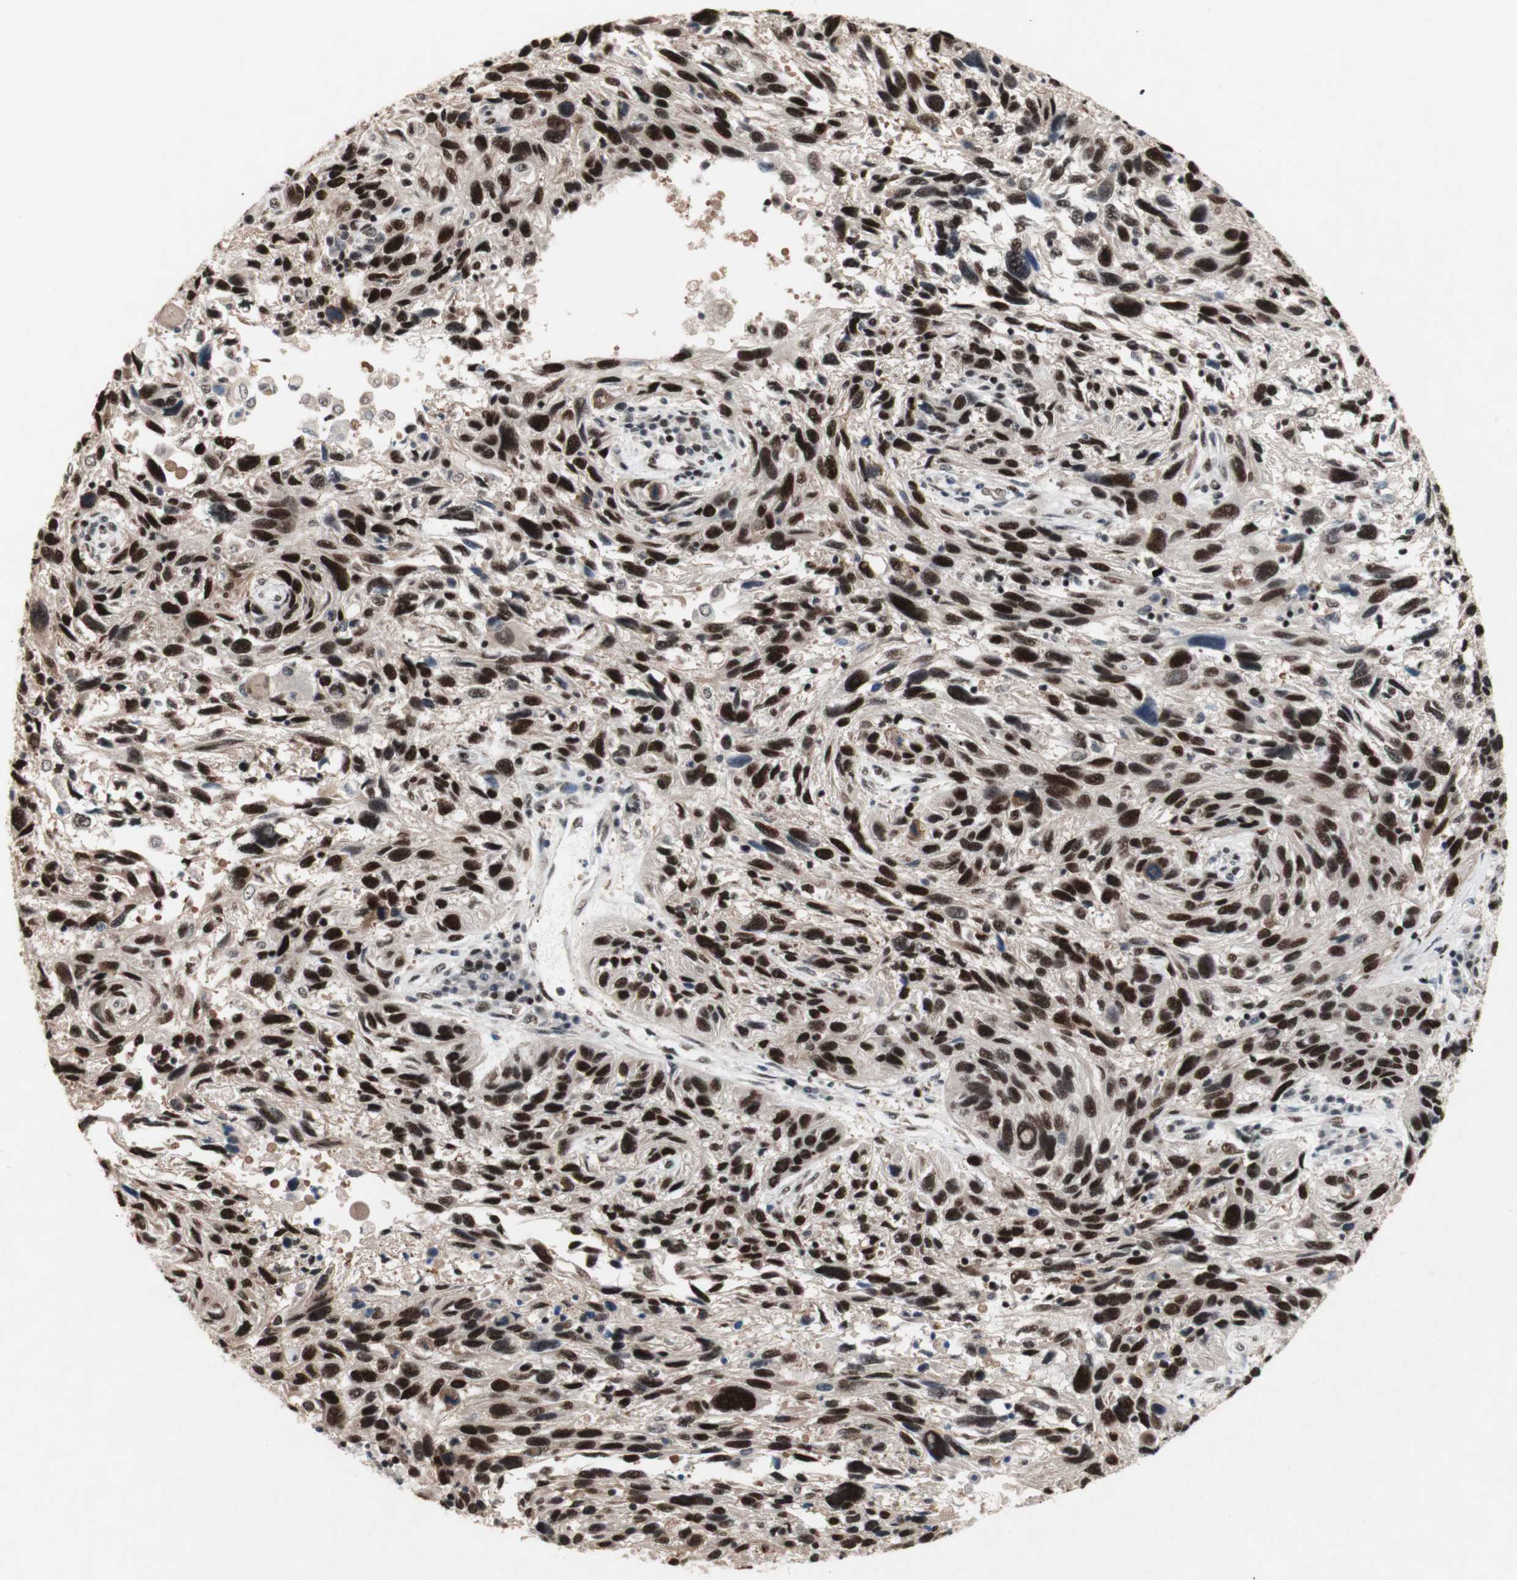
{"staining": {"intensity": "strong", "quantity": ">75%", "location": "nuclear"}, "tissue": "melanoma", "cell_type": "Tumor cells", "image_type": "cancer", "snomed": [{"axis": "morphology", "description": "Malignant melanoma, NOS"}, {"axis": "topography", "description": "Skin"}], "caption": "A high amount of strong nuclear expression is identified in approximately >75% of tumor cells in malignant melanoma tissue. (DAB IHC, brown staining for protein, blue staining for nuclei).", "gene": "TLE1", "patient": {"sex": "male", "age": 53}}